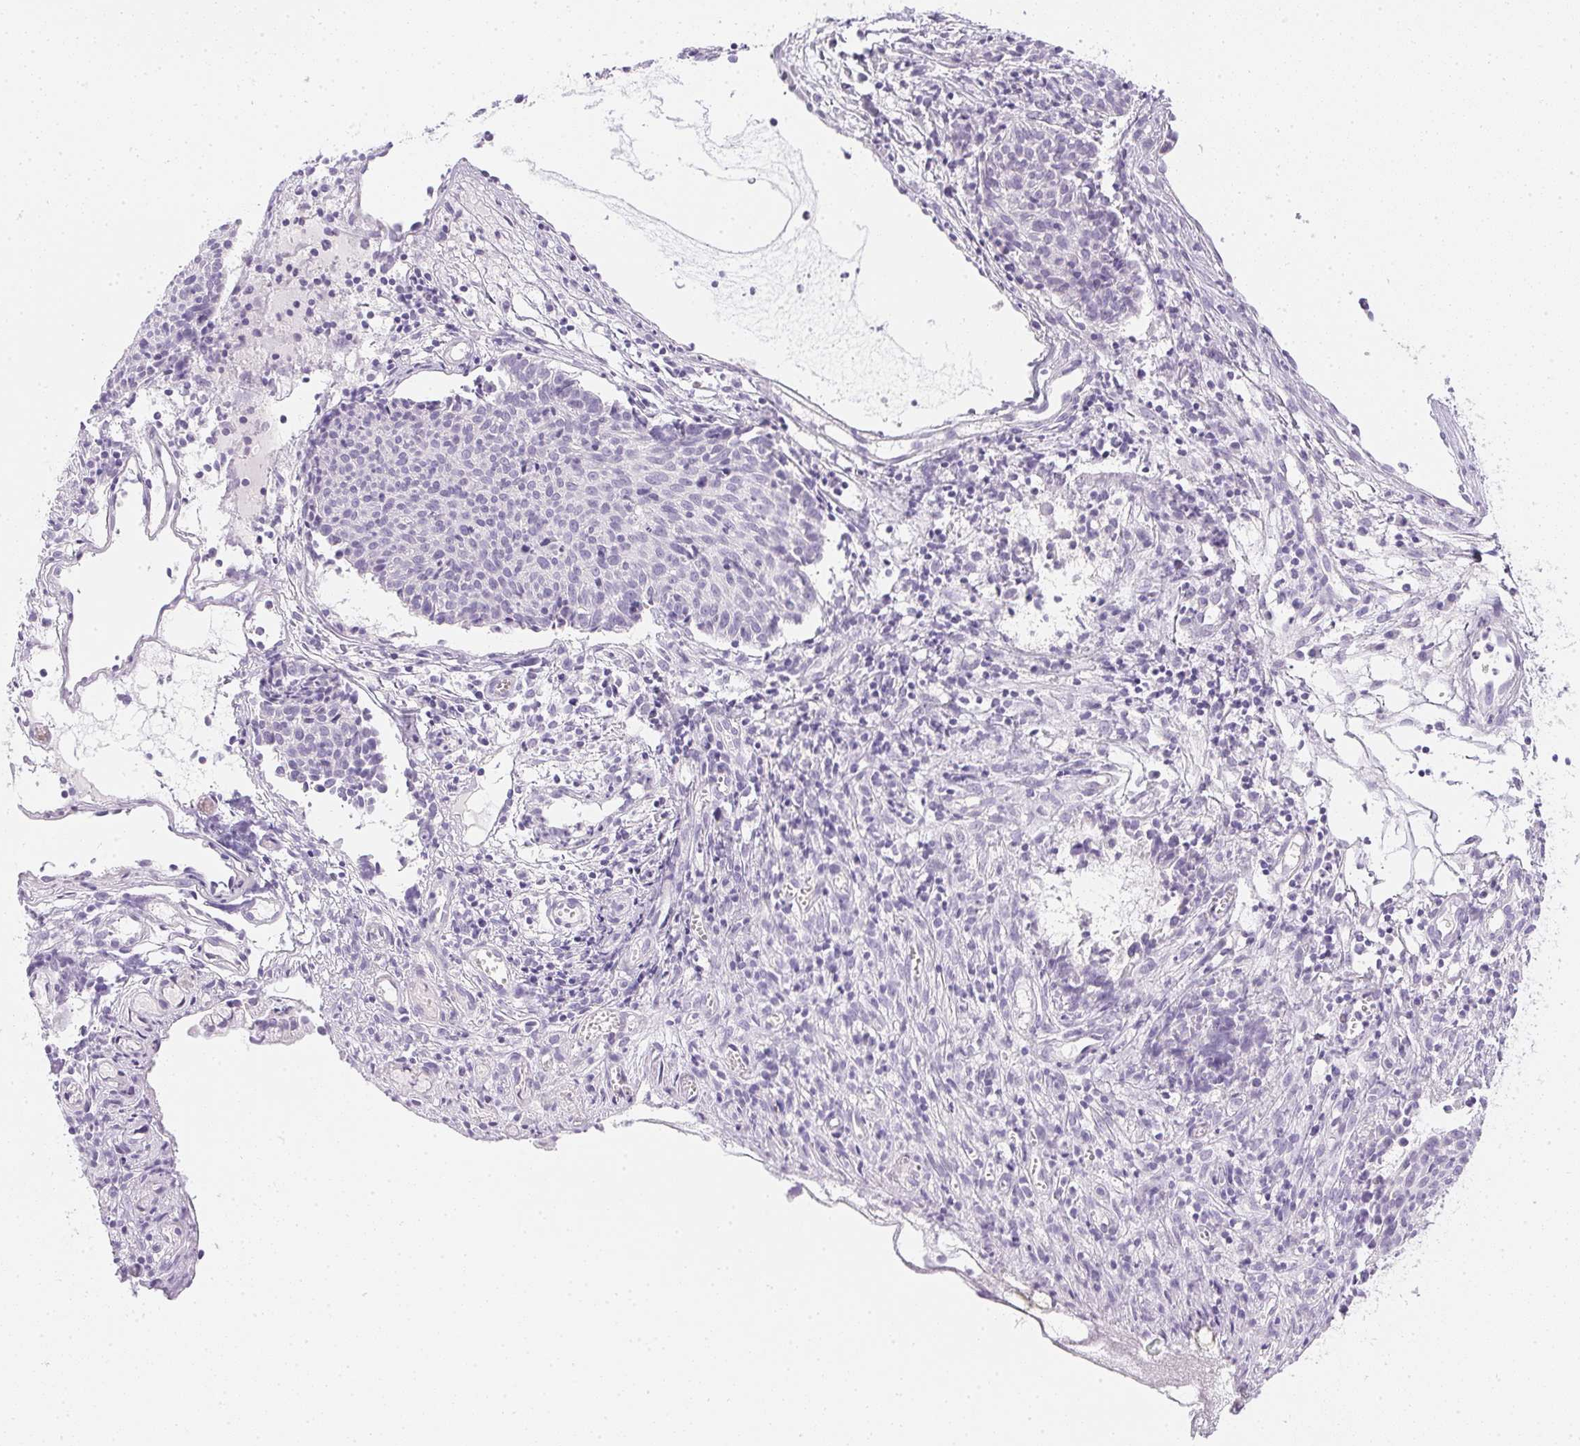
{"staining": {"intensity": "negative", "quantity": "none", "location": "none"}, "tissue": "cervical cancer", "cell_type": "Tumor cells", "image_type": "cancer", "snomed": [{"axis": "morphology", "description": "Squamous cell carcinoma, NOS"}, {"axis": "topography", "description": "Cervix"}], "caption": "Tumor cells show no significant expression in cervical cancer.", "gene": "PPY", "patient": {"sex": "female", "age": 30}}